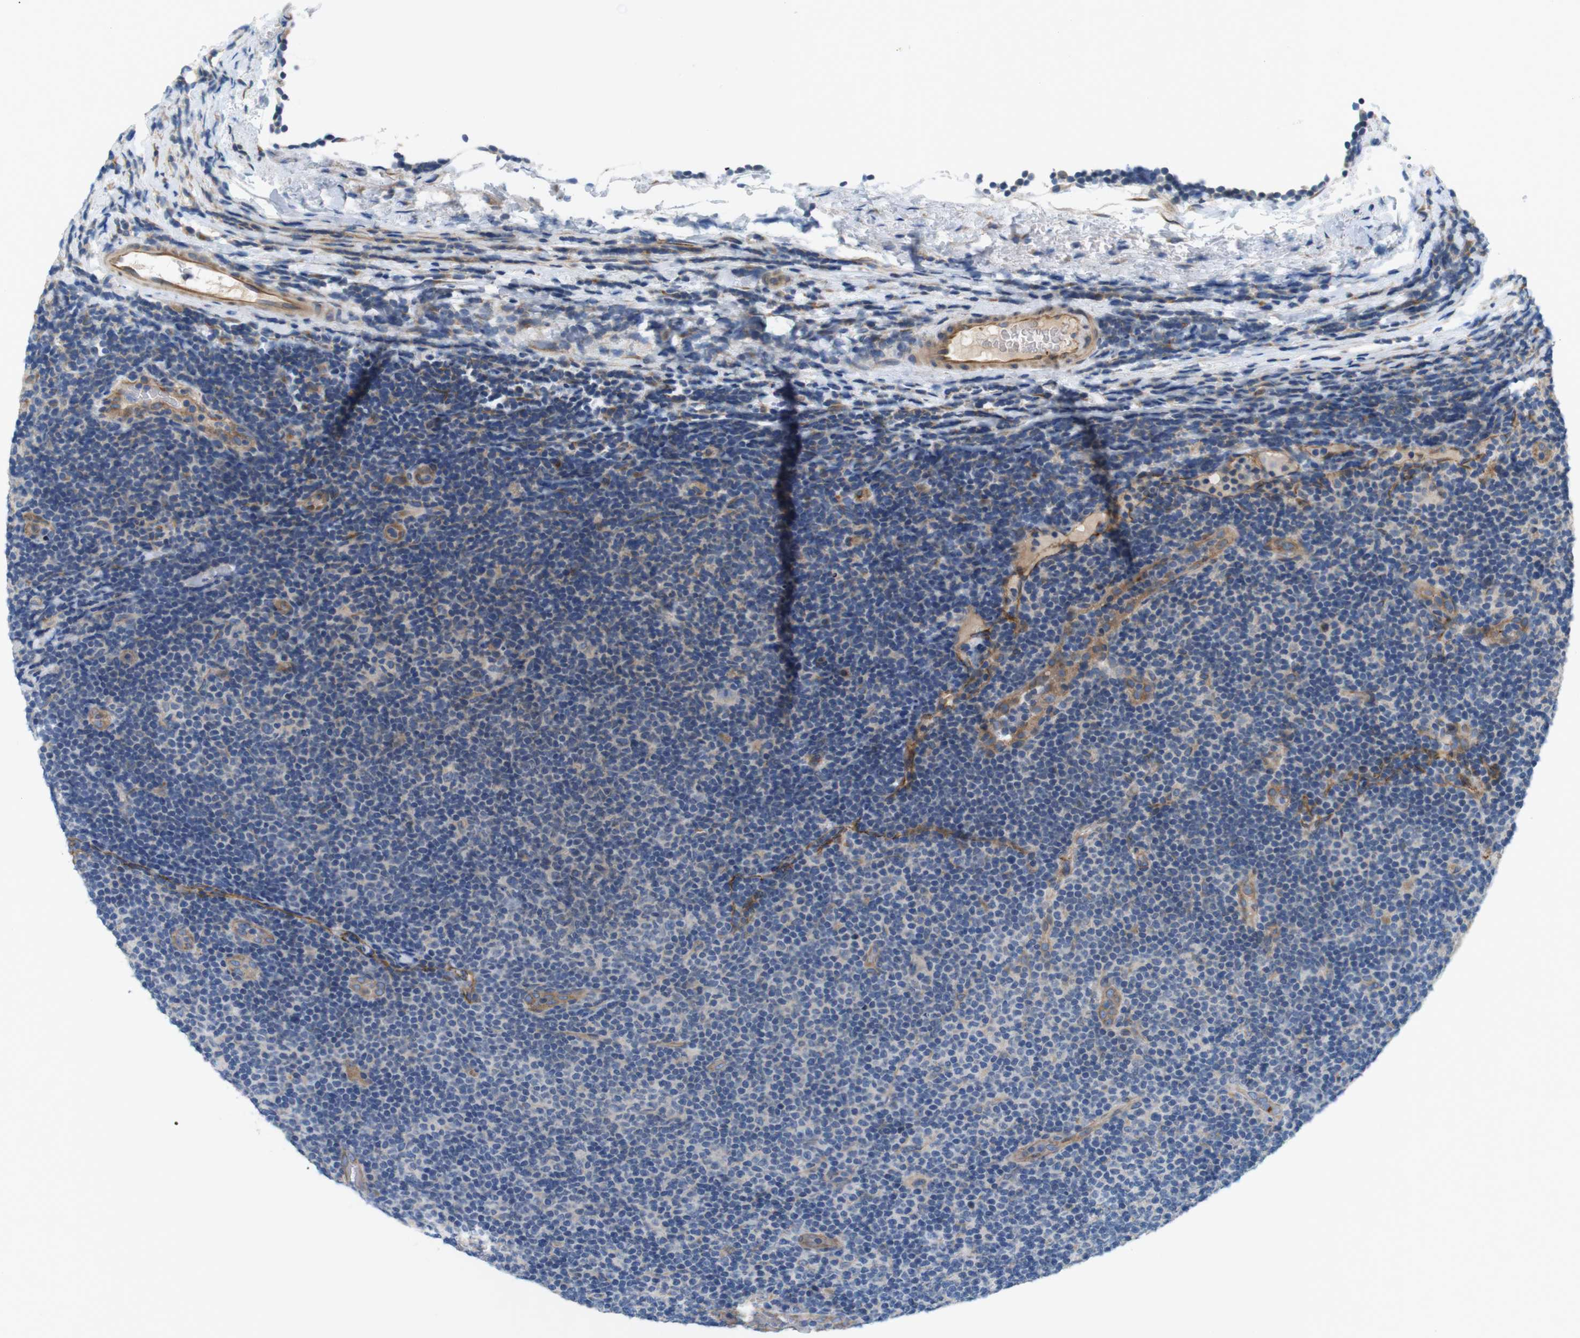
{"staining": {"intensity": "negative", "quantity": "none", "location": "none"}, "tissue": "lymphoma", "cell_type": "Tumor cells", "image_type": "cancer", "snomed": [{"axis": "morphology", "description": "Malignant lymphoma, non-Hodgkin's type, Low grade"}, {"axis": "topography", "description": "Lymph node"}], "caption": "Photomicrograph shows no protein expression in tumor cells of low-grade malignant lymphoma, non-Hodgkin's type tissue.", "gene": "BVES", "patient": {"sex": "male", "age": 83}}